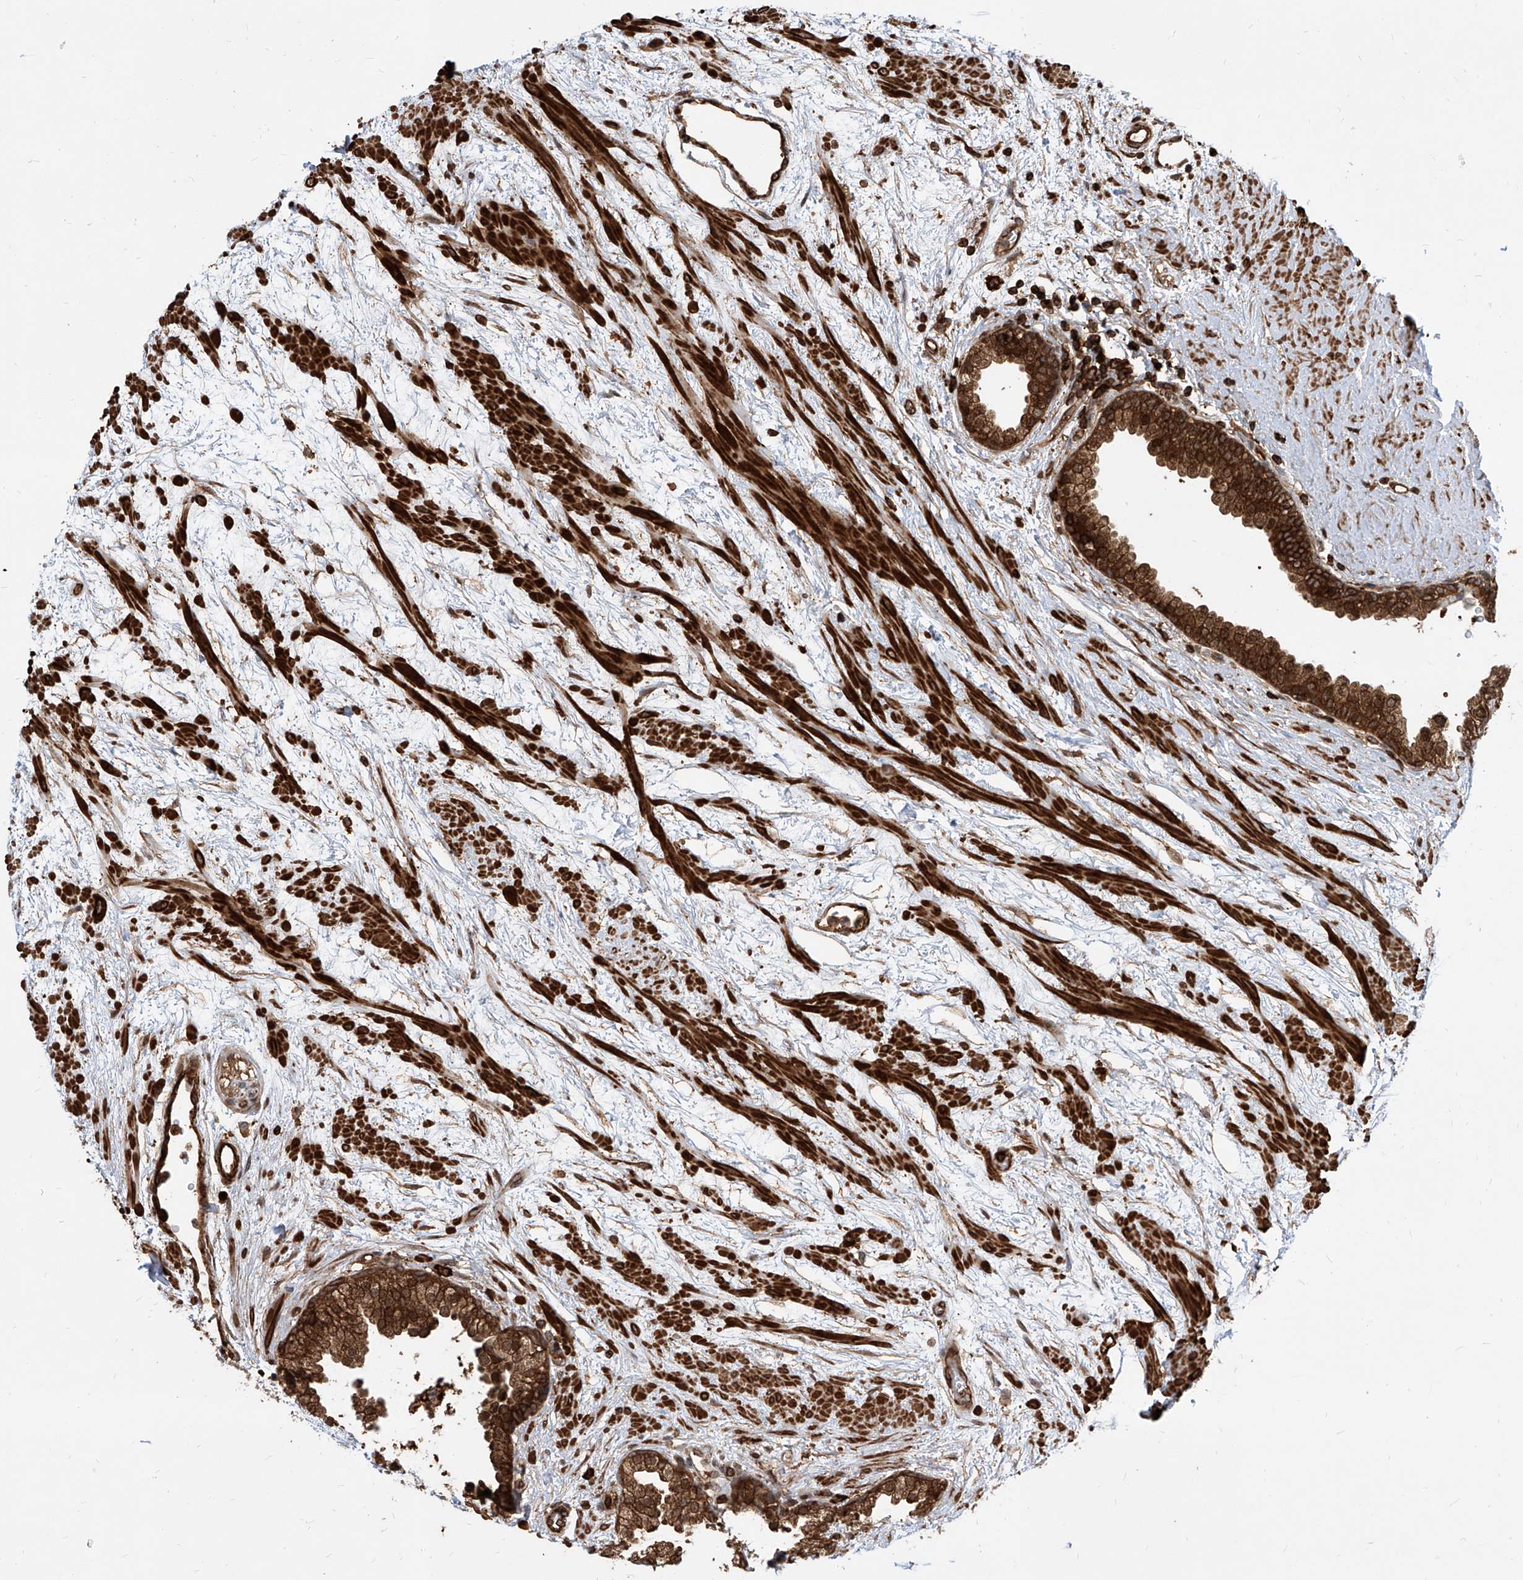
{"staining": {"intensity": "strong", "quantity": ">75%", "location": "cytoplasmic/membranous,nuclear"}, "tissue": "prostate", "cell_type": "Glandular cells", "image_type": "normal", "snomed": [{"axis": "morphology", "description": "Normal tissue, NOS"}, {"axis": "topography", "description": "Prostate"}], "caption": "IHC of normal prostate demonstrates high levels of strong cytoplasmic/membranous,nuclear expression in approximately >75% of glandular cells.", "gene": "MAGED2", "patient": {"sex": "male", "age": 48}}